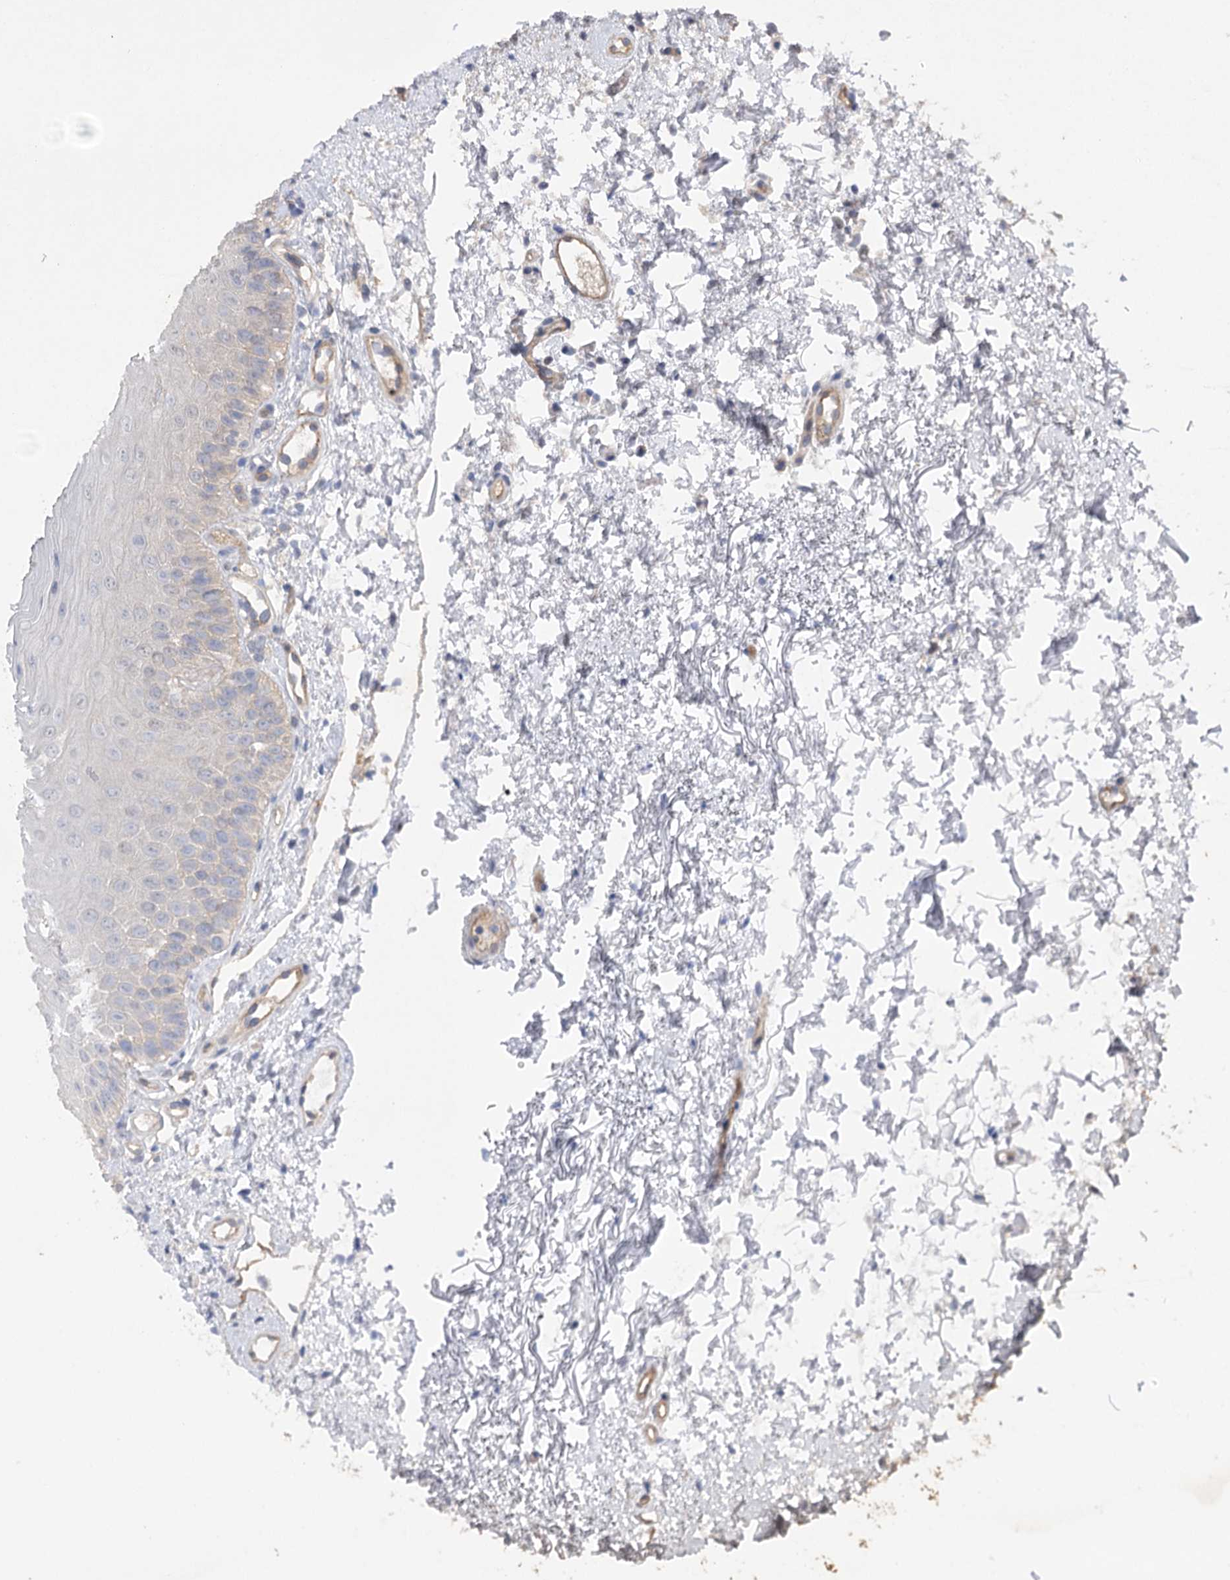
{"staining": {"intensity": "negative", "quantity": "none", "location": "none"}, "tissue": "oral mucosa", "cell_type": "Squamous epithelial cells", "image_type": "normal", "snomed": [{"axis": "morphology", "description": "Normal tissue, NOS"}, {"axis": "topography", "description": "Oral tissue"}], "caption": "Oral mucosa was stained to show a protein in brown. There is no significant positivity in squamous epithelial cells. (Brightfield microscopy of DAB (3,3'-diaminobenzidine) immunohistochemistry (IHC) at high magnification).", "gene": "BCR", "patient": {"sex": "male", "age": 66}}